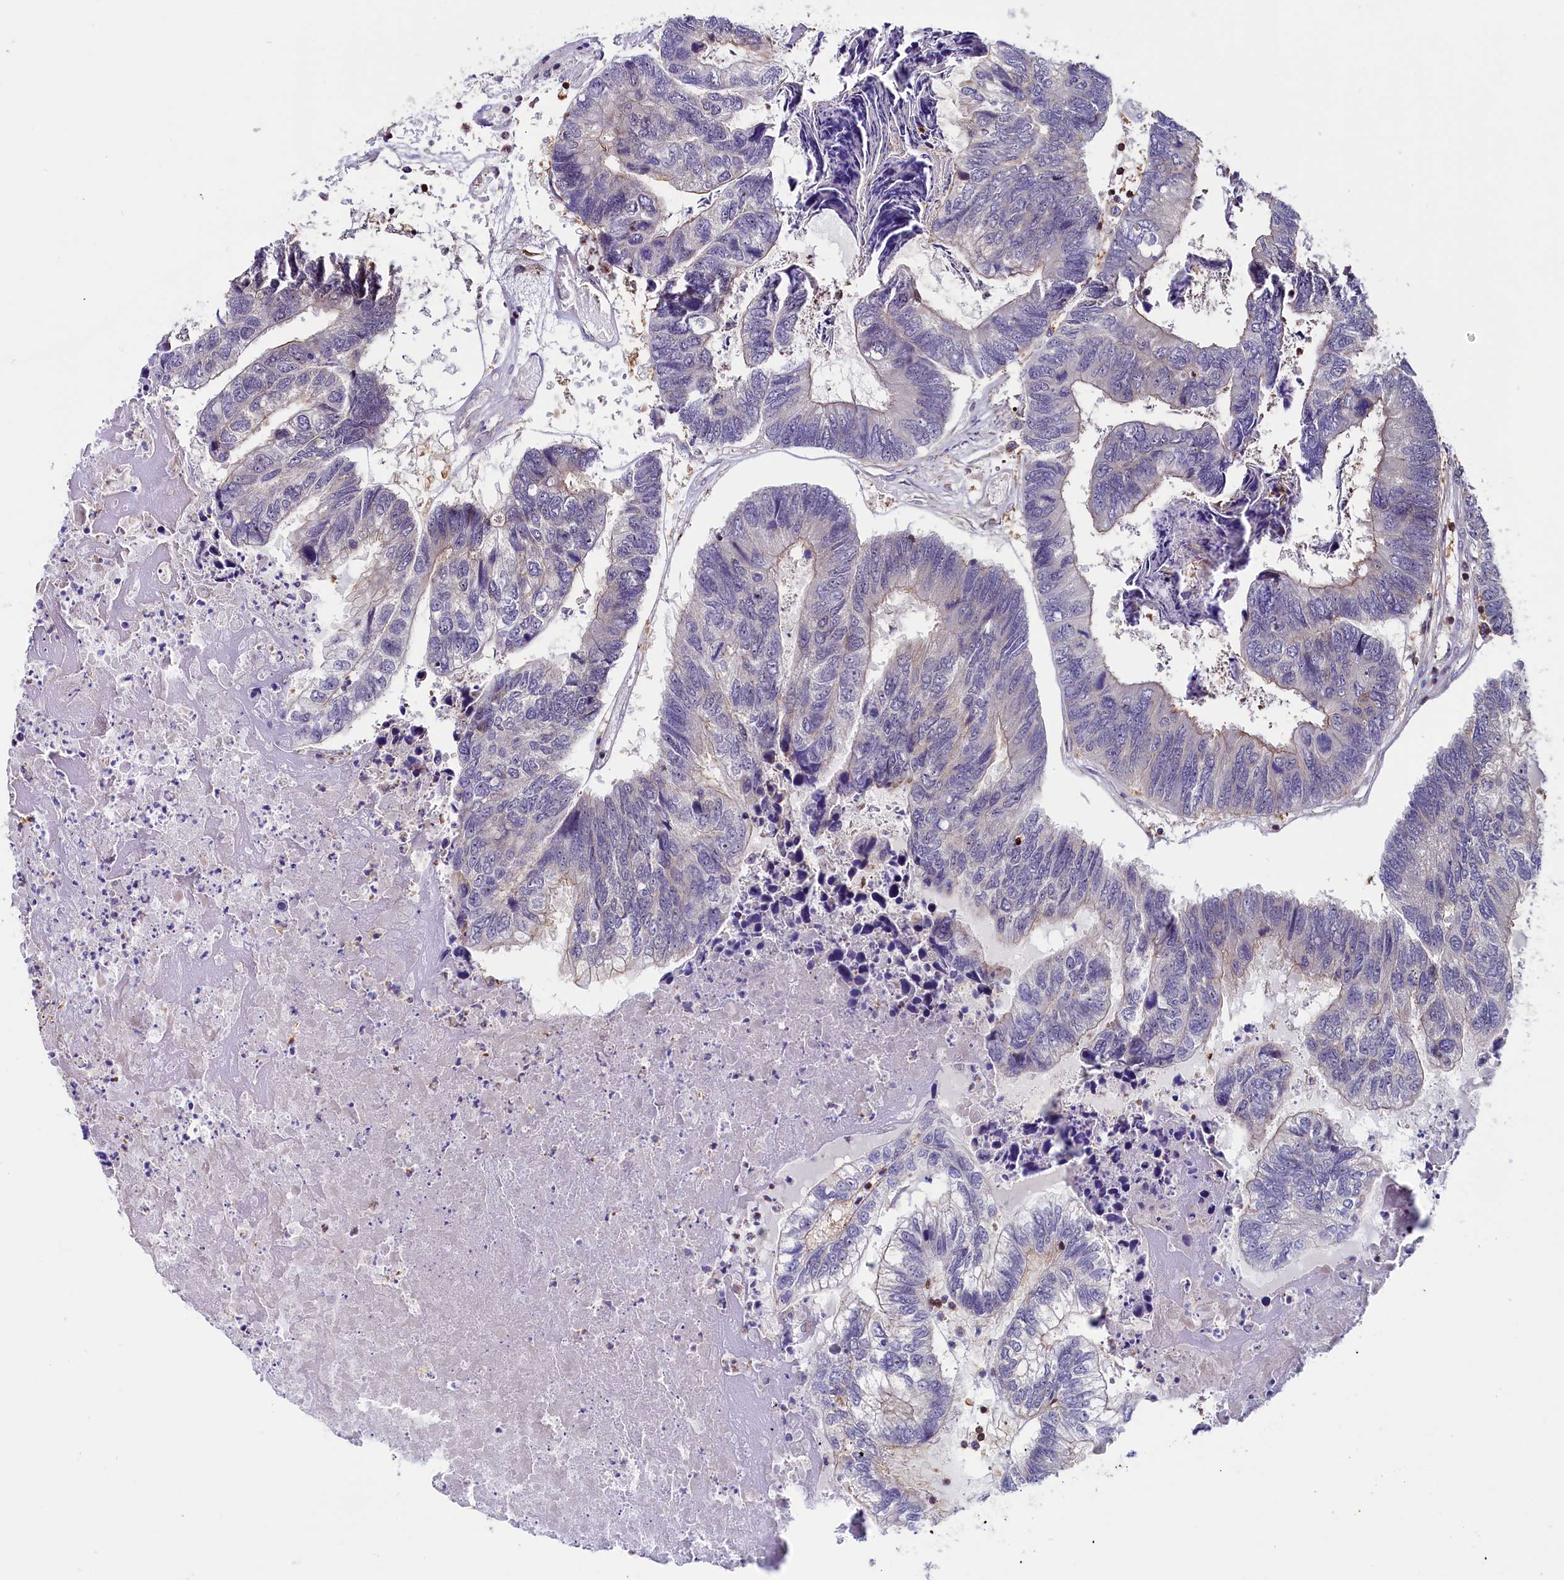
{"staining": {"intensity": "weak", "quantity": "<25%", "location": "cytoplasmic/membranous"}, "tissue": "colorectal cancer", "cell_type": "Tumor cells", "image_type": "cancer", "snomed": [{"axis": "morphology", "description": "Adenocarcinoma, NOS"}, {"axis": "topography", "description": "Colon"}], "caption": "A histopathology image of human colorectal adenocarcinoma is negative for staining in tumor cells.", "gene": "CIAPIN1", "patient": {"sex": "female", "age": 67}}